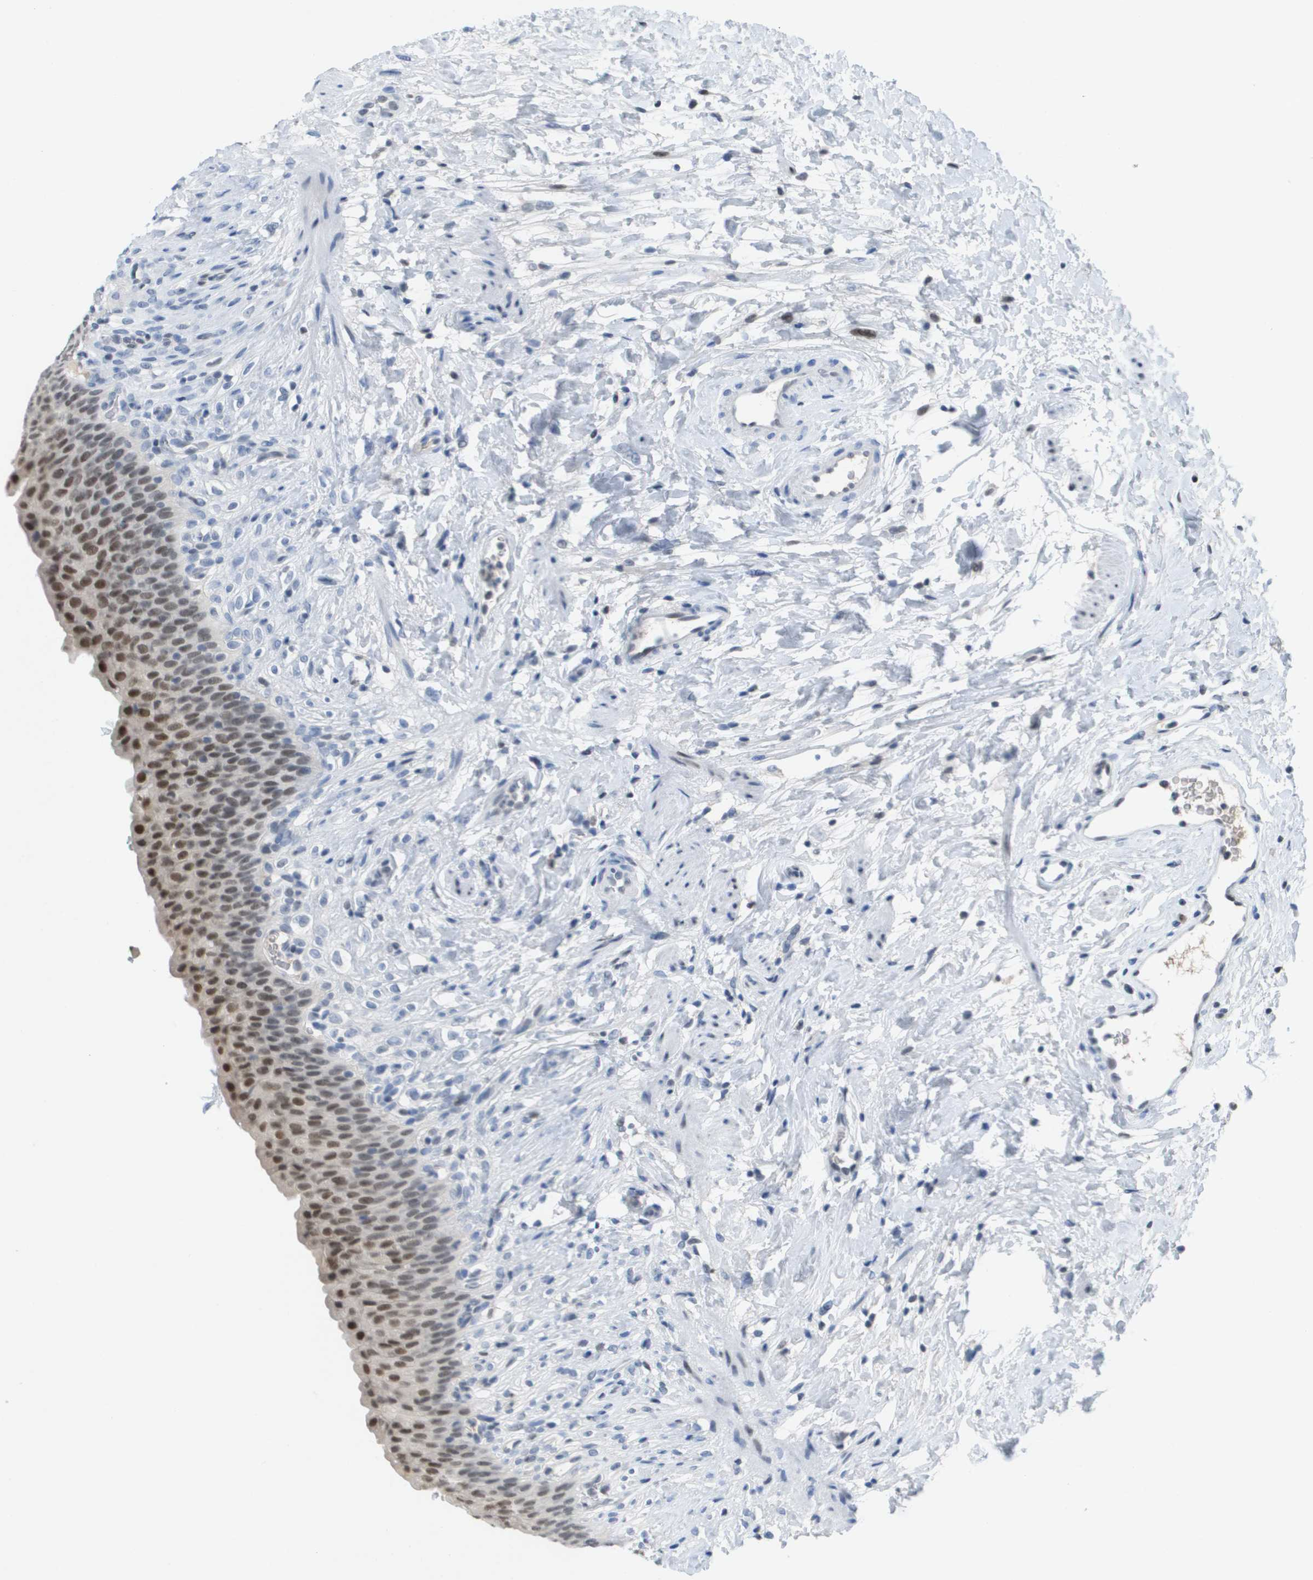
{"staining": {"intensity": "strong", "quantity": "25%-75%", "location": "nuclear"}, "tissue": "urinary bladder", "cell_type": "Urothelial cells", "image_type": "normal", "snomed": [{"axis": "morphology", "description": "Normal tissue, NOS"}, {"axis": "topography", "description": "Urinary bladder"}], "caption": "High-power microscopy captured an immunohistochemistry (IHC) micrograph of unremarkable urinary bladder, revealing strong nuclear expression in about 25%-75% of urothelial cells. (DAB = brown stain, brightfield microscopy at high magnification).", "gene": "TP53RK", "patient": {"sex": "female", "age": 79}}